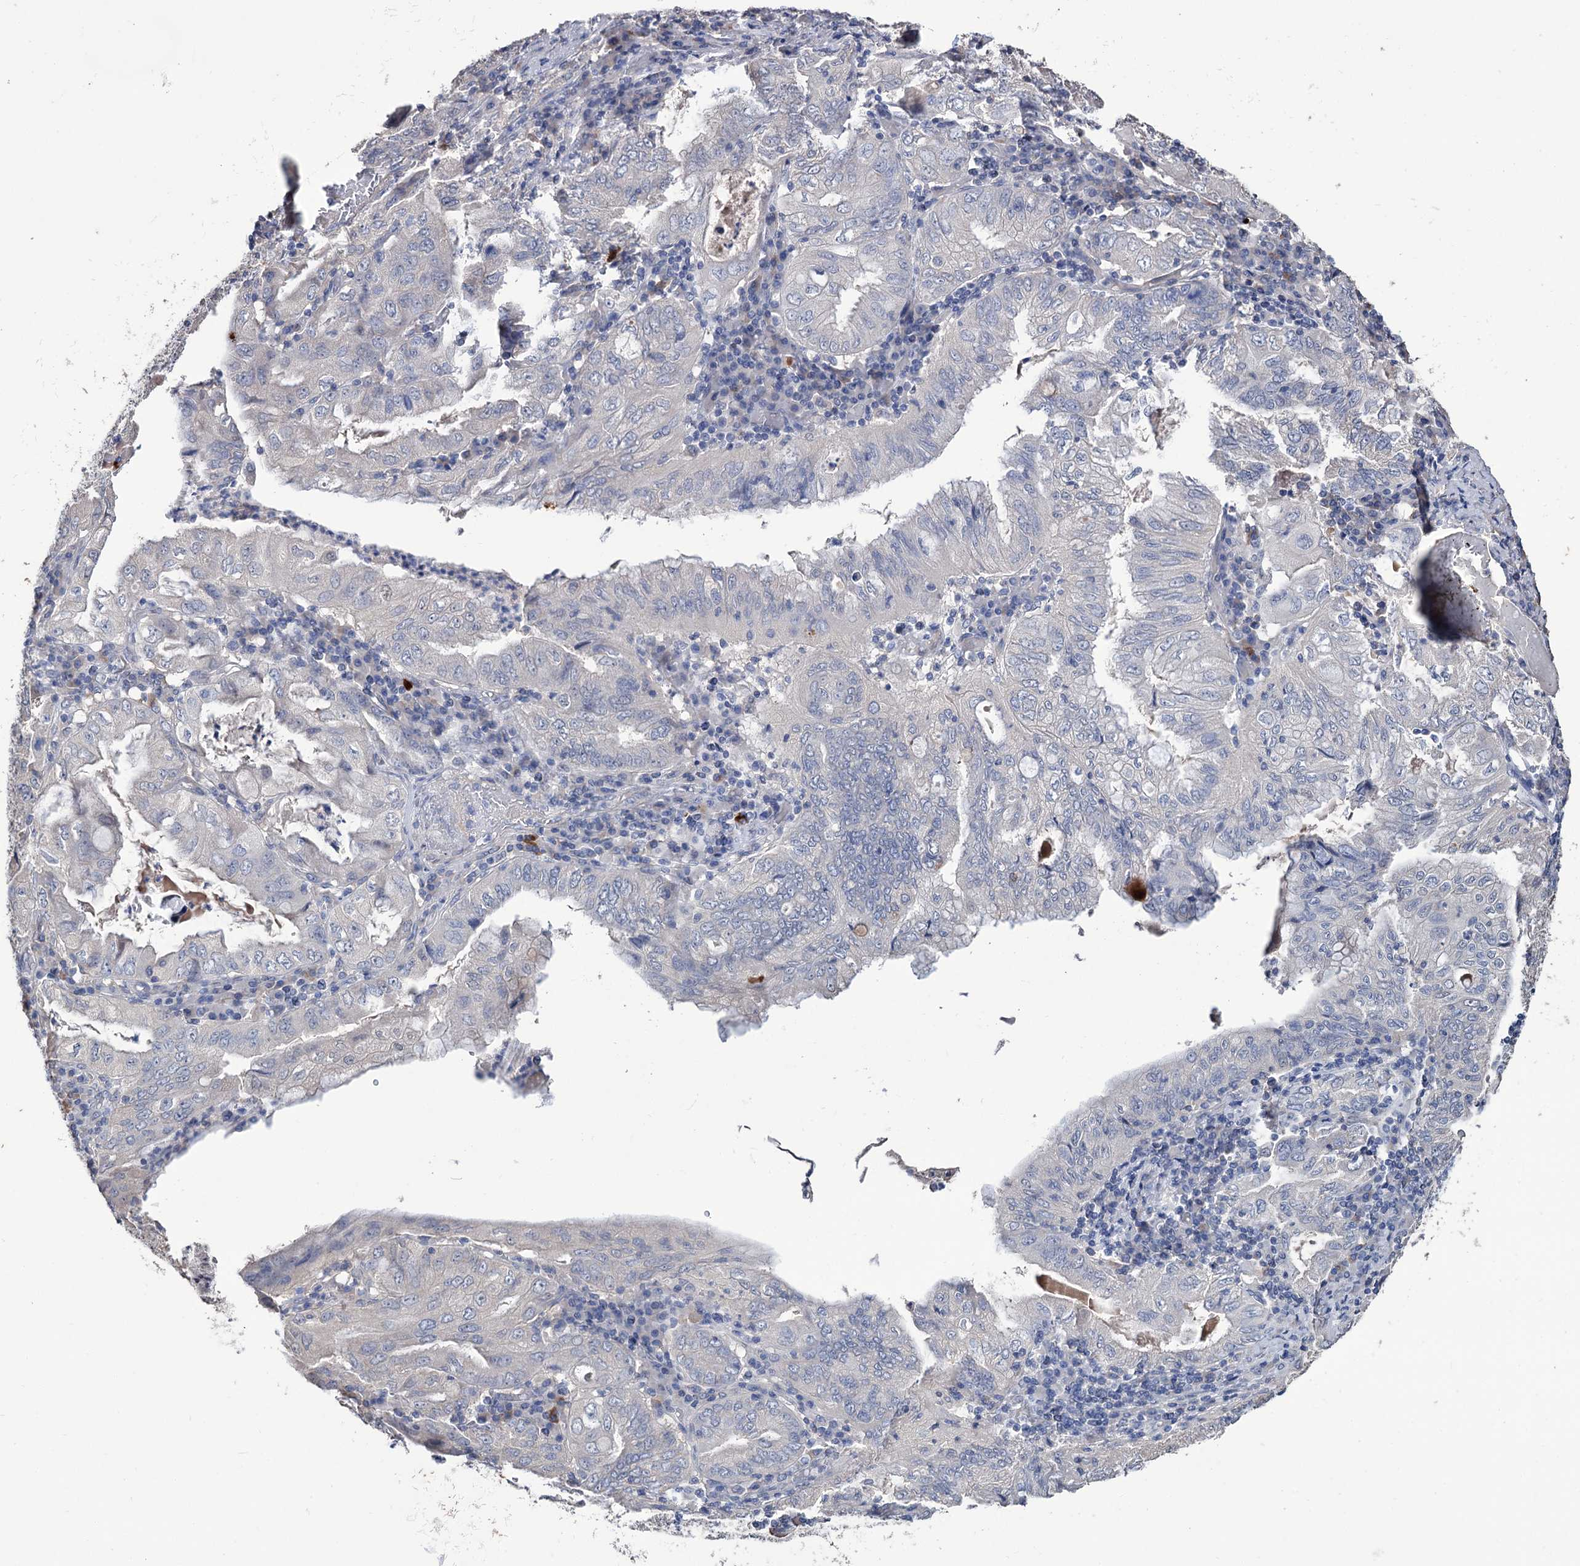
{"staining": {"intensity": "negative", "quantity": "none", "location": "none"}, "tissue": "stomach cancer", "cell_type": "Tumor cells", "image_type": "cancer", "snomed": [{"axis": "morphology", "description": "Normal tissue, NOS"}, {"axis": "morphology", "description": "Adenocarcinoma, NOS"}, {"axis": "topography", "description": "Esophagus"}, {"axis": "topography", "description": "Stomach, upper"}, {"axis": "topography", "description": "Peripheral nerve tissue"}], "caption": "Tumor cells are negative for brown protein staining in stomach adenocarcinoma.", "gene": "EPB41L5", "patient": {"sex": "male", "age": 62}}